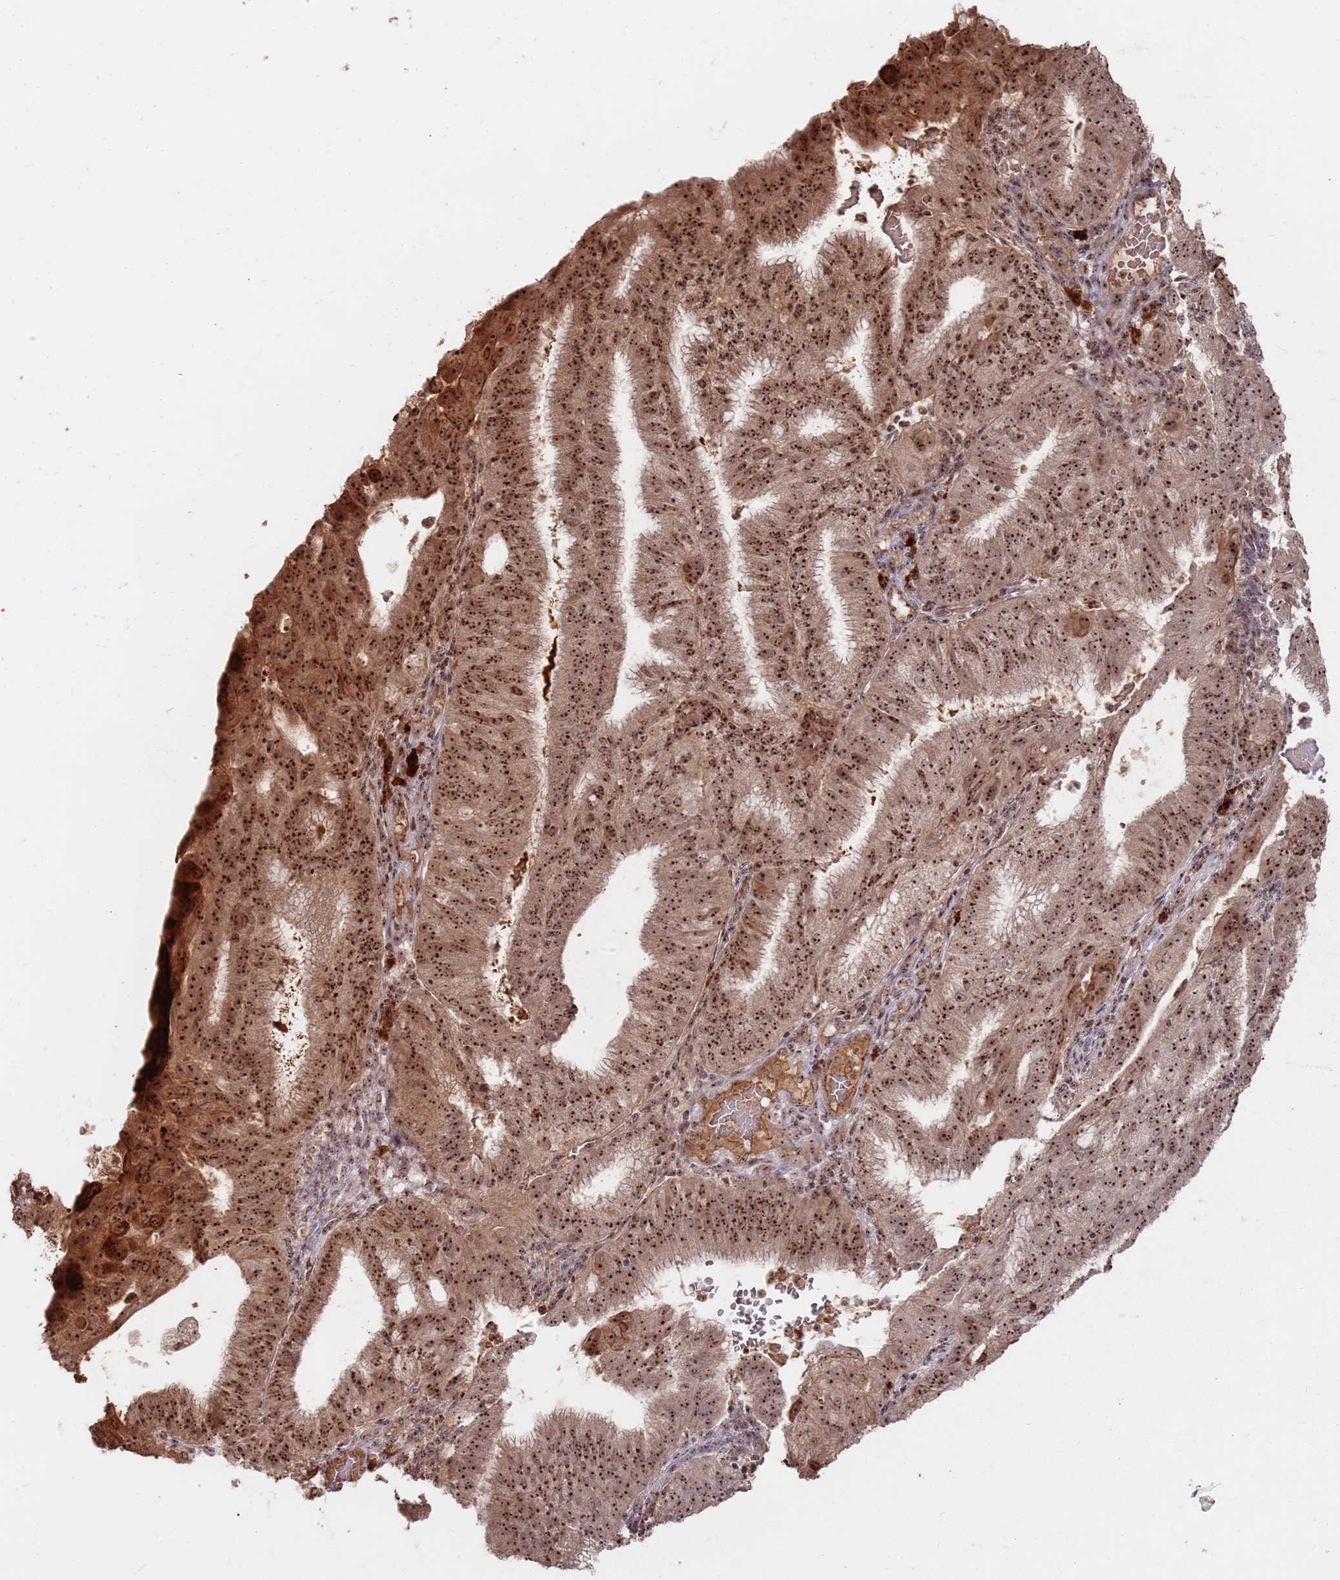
{"staining": {"intensity": "strong", "quantity": ">75%", "location": "cytoplasmic/membranous,nuclear"}, "tissue": "endometrial cancer", "cell_type": "Tumor cells", "image_type": "cancer", "snomed": [{"axis": "morphology", "description": "Adenocarcinoma, NOS"}, {"axis": "topography", "description": "Endometrium"}], "caption": "A brown stain labels strong cytoplasmic/membranous and nuclear staining of a protein in endometrial cancer tumor cells.", "gene": "UTP11", "patient": {"sex": "female", "age": 49}}